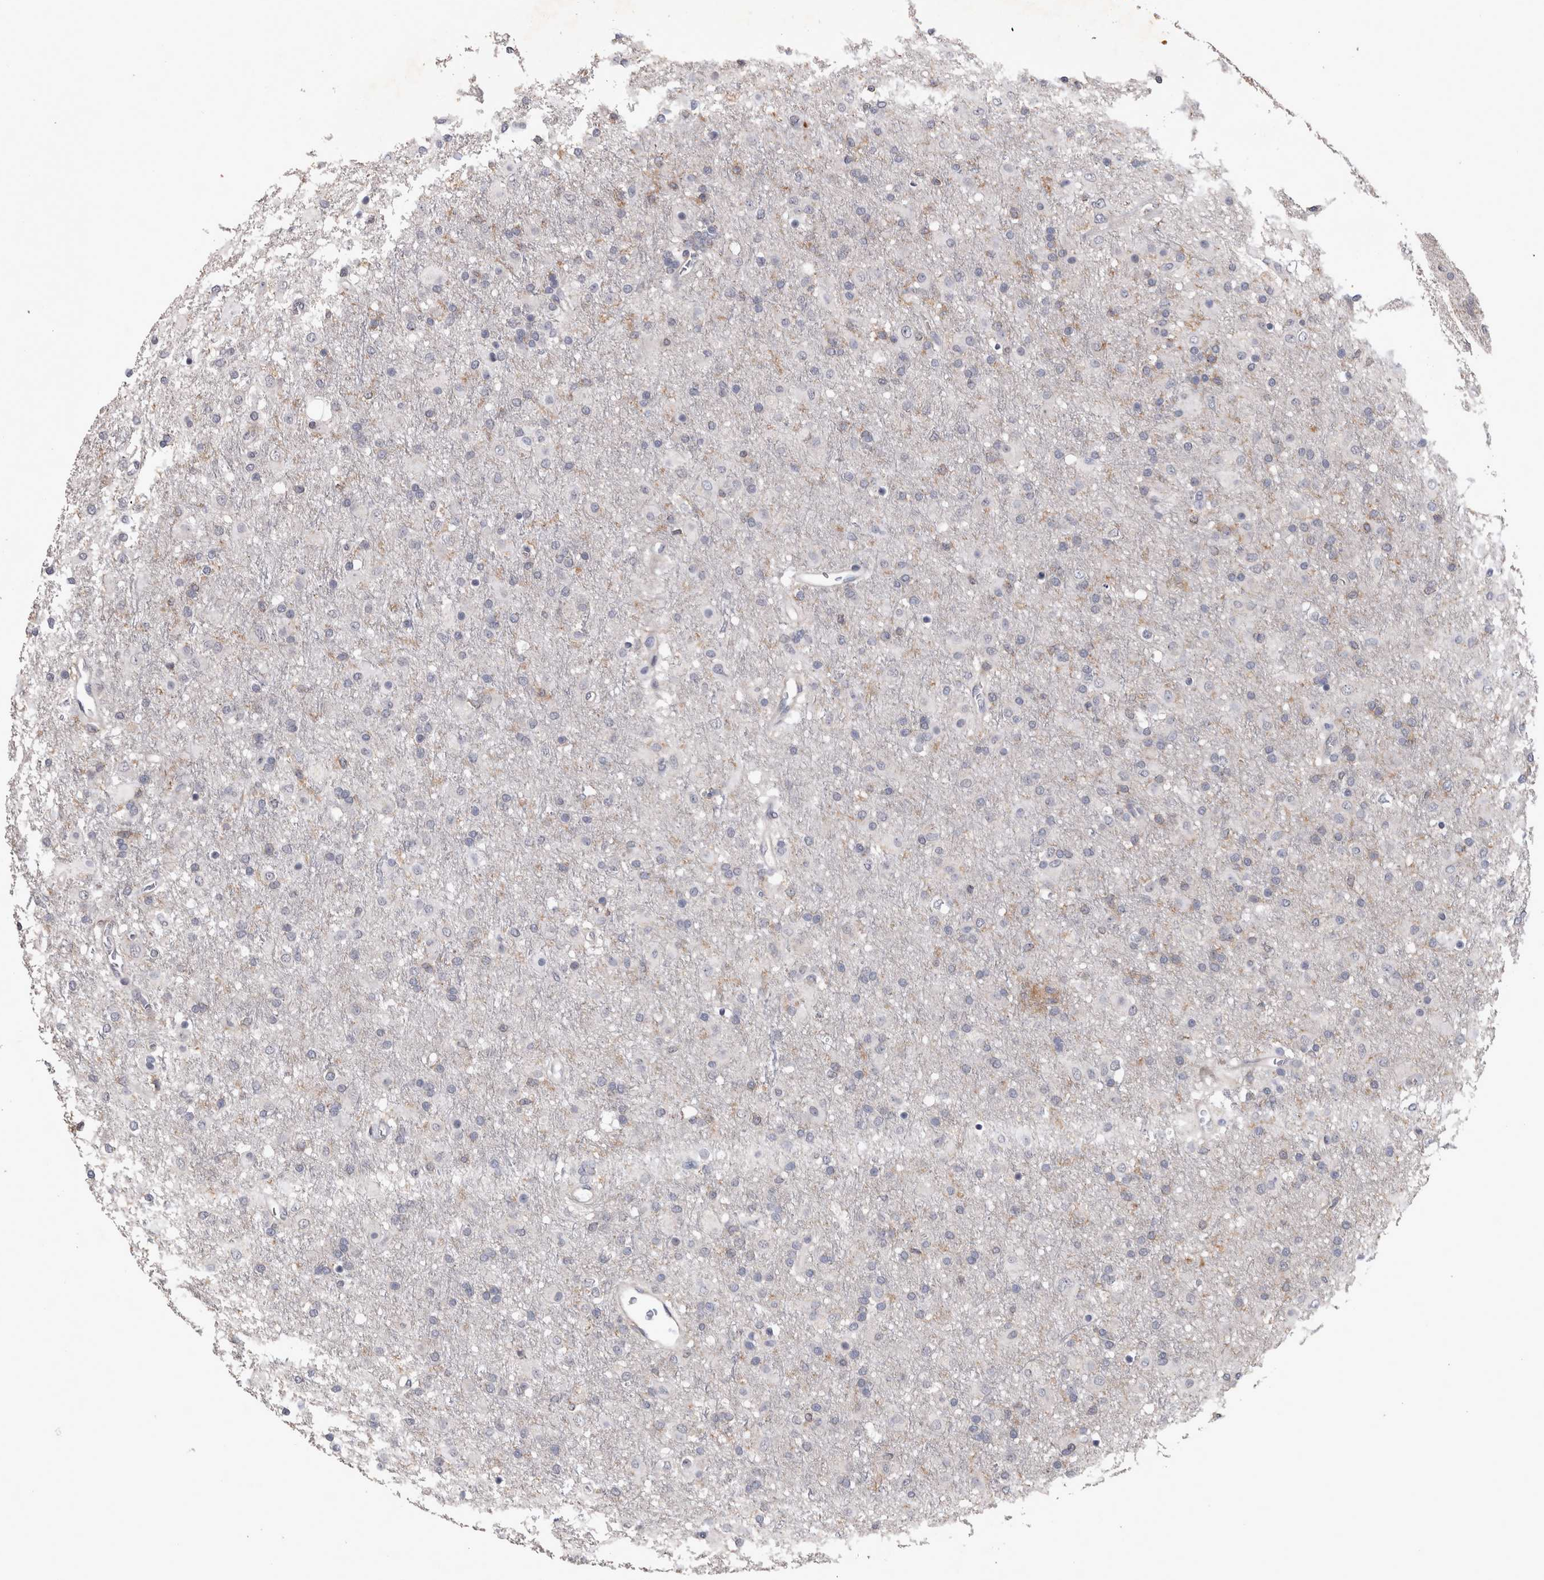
{"staining": {"intensity": "negative", "quantity": "none", "location": "none"}, "tissue": "glioma", "cell_type": "Tumor cells", "image_type": "cancer", "snomed": [{"axis": "morphology", "description": "Glioma, malignant, Low grade"}, {"axis": "topography", "description": "Brain"}], "caption": "DAB immunohistochemical staining of glioma reveals no significant expression in tumor cells.", "gene": "SPATA48", "patient": {"sex": "male", "age": 65}}